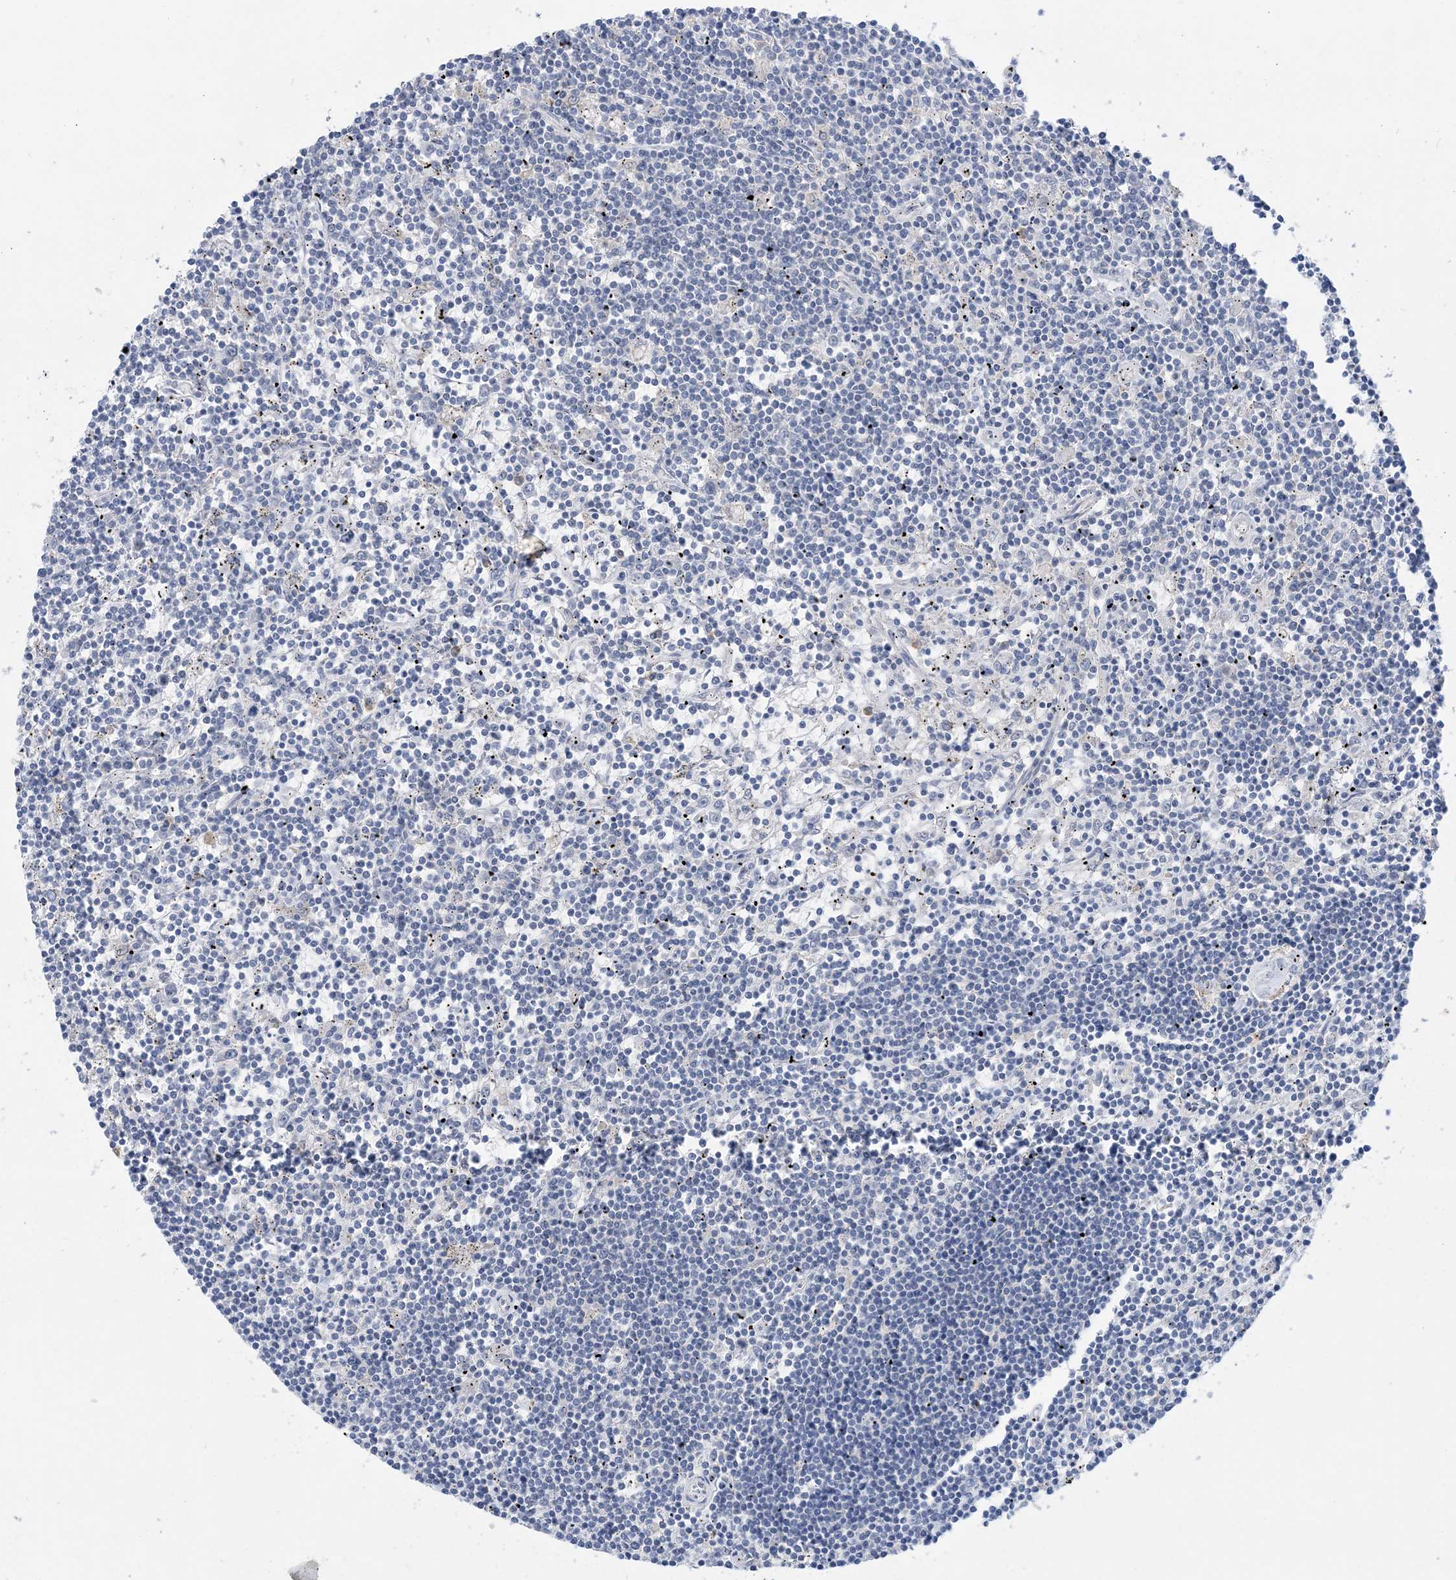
{"staining": {"intensity": "negative", "quantity": "none", "location": "none"}, "tissue": "lymphoma", "cell_type": "Tumor cells", "image_type": "cancer", "snomed": [{"axis": "morphology", "description": "Malignant lymphoma, non-Hodgkin's type, Low grade"}, {"axis": "topography", "description": "Spleen"}], "caption": "An immunohistochemistry (IHC) micrograph of low-grade malignant lymphoma, non-Hodgkin's type is shown. There is no staining in tumor cells of low-grade malignant lymphoma, non-Hodgkin's type.", "gene": "ZCCHC18", "patient": {"sex": "male", "age": 76}}